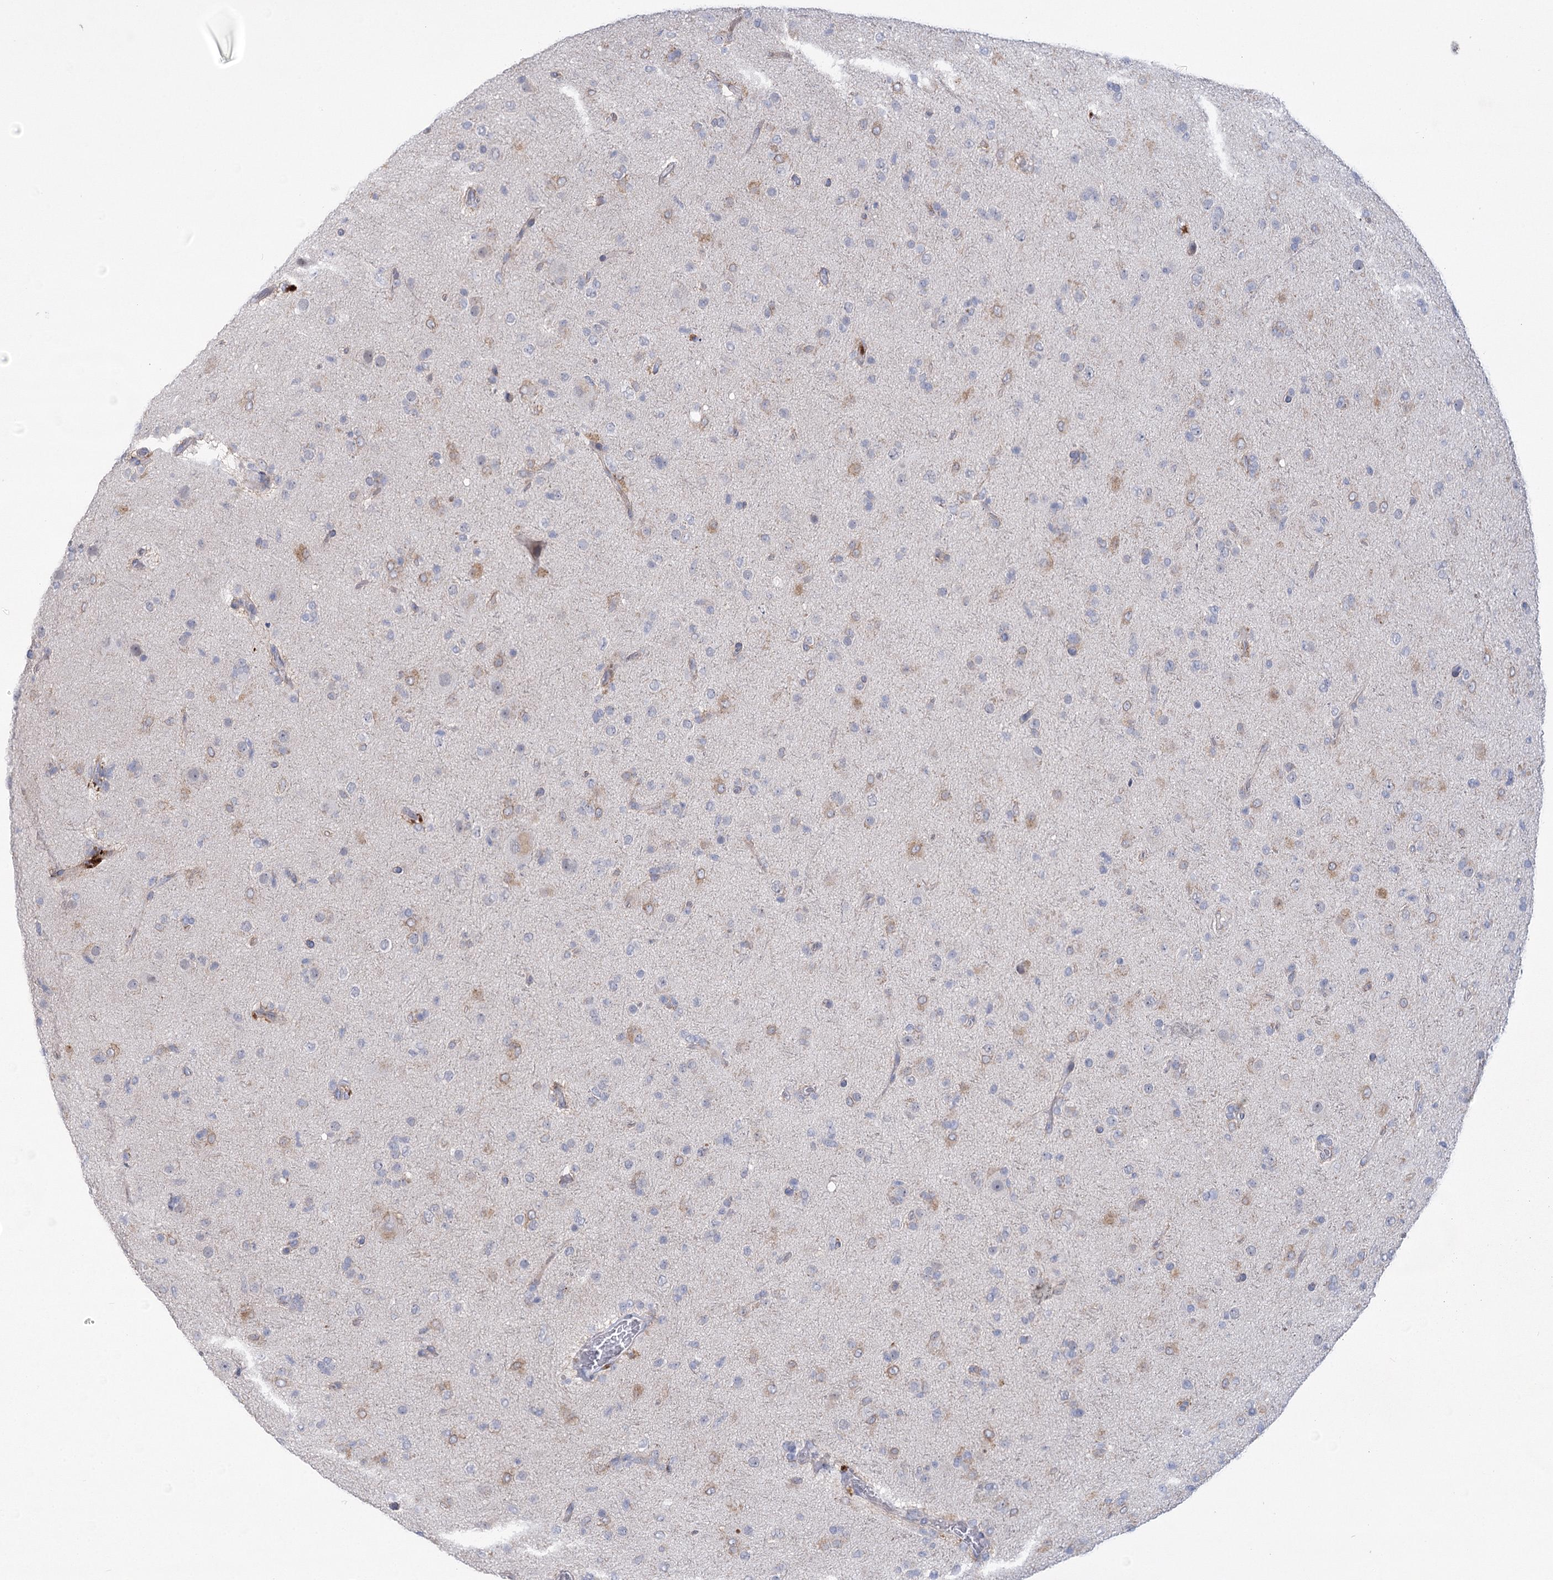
{"staining": {"intensity": "weak", "quantity": "<25%", "location": "cytoplasmic/membranous"}, "tissue": "glioma", "cell_type": "Tumor cells", "image_type": "cancer", "snomed": [{"axis": "morphology", "description": "Glioma, malignant, Low grade"}, {"axis": "topography", "description": "Brain"}], "caption": "Immunohistochemistry (IHC) micrograph of glioma stained for a protein (brown), which demonstrates no positivity in tumor cells.", "gene": "NCKAP5", "patient": {"sex": "male", "age": 65}}